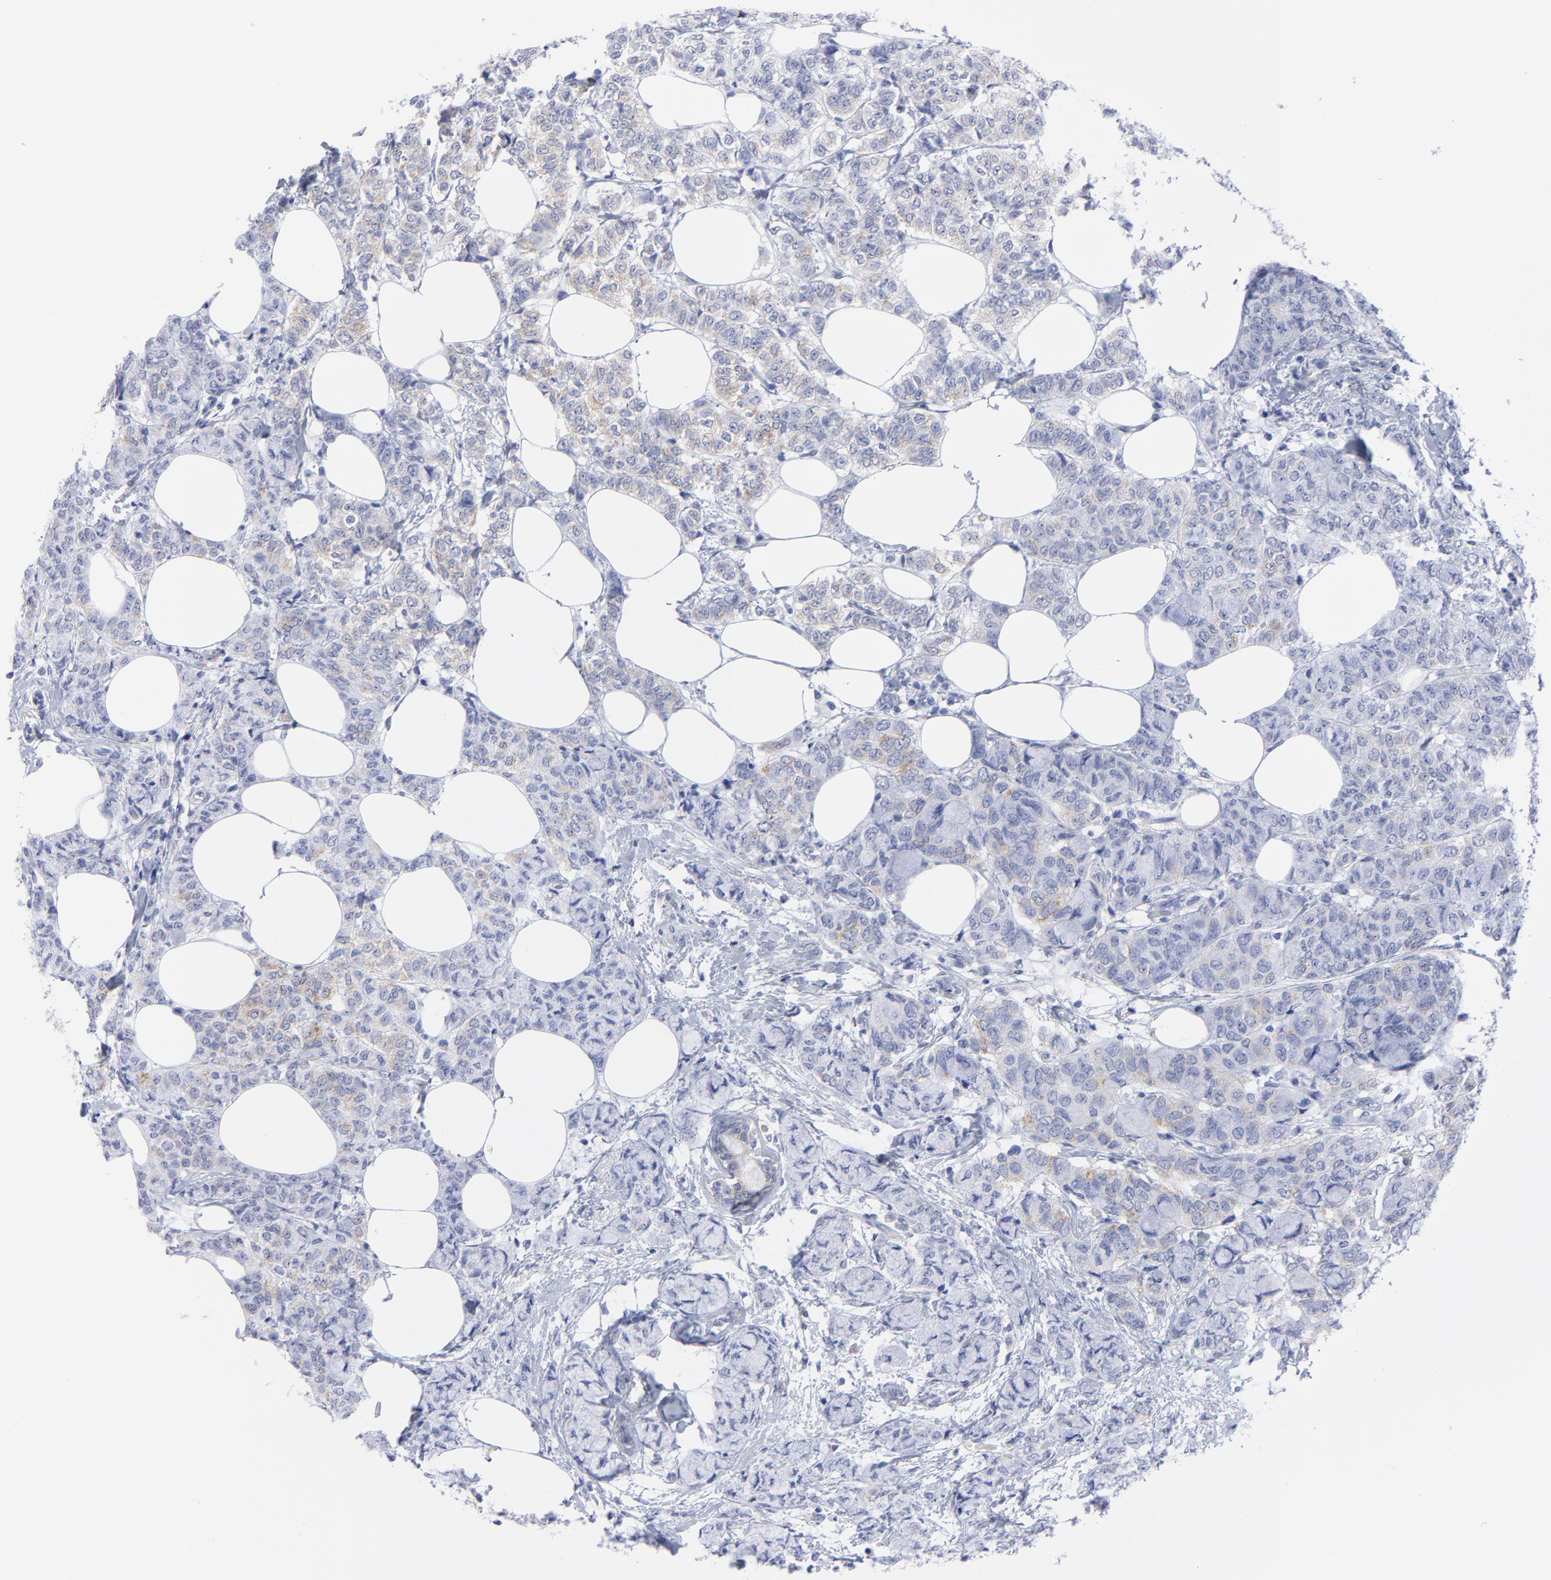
{"staining": {"intensity": "weak", "quantity": "<25%", "location": "cytoplasmic/membranous"}, "tissue": "breast cancer", "cell_type": "Tumor cells", "image_type": "cancer", "snomed": [{"axis": "morphology", "description": "Lobular carcinoma"}, {"axis": "topography", "description": "Breast"}], "caption": "The micrograph displays no staining of tumor cells in breast cancer (lobular carcinoma).", "gene": "CNTN3", "patient": {"sex": "female", "age": 60}}